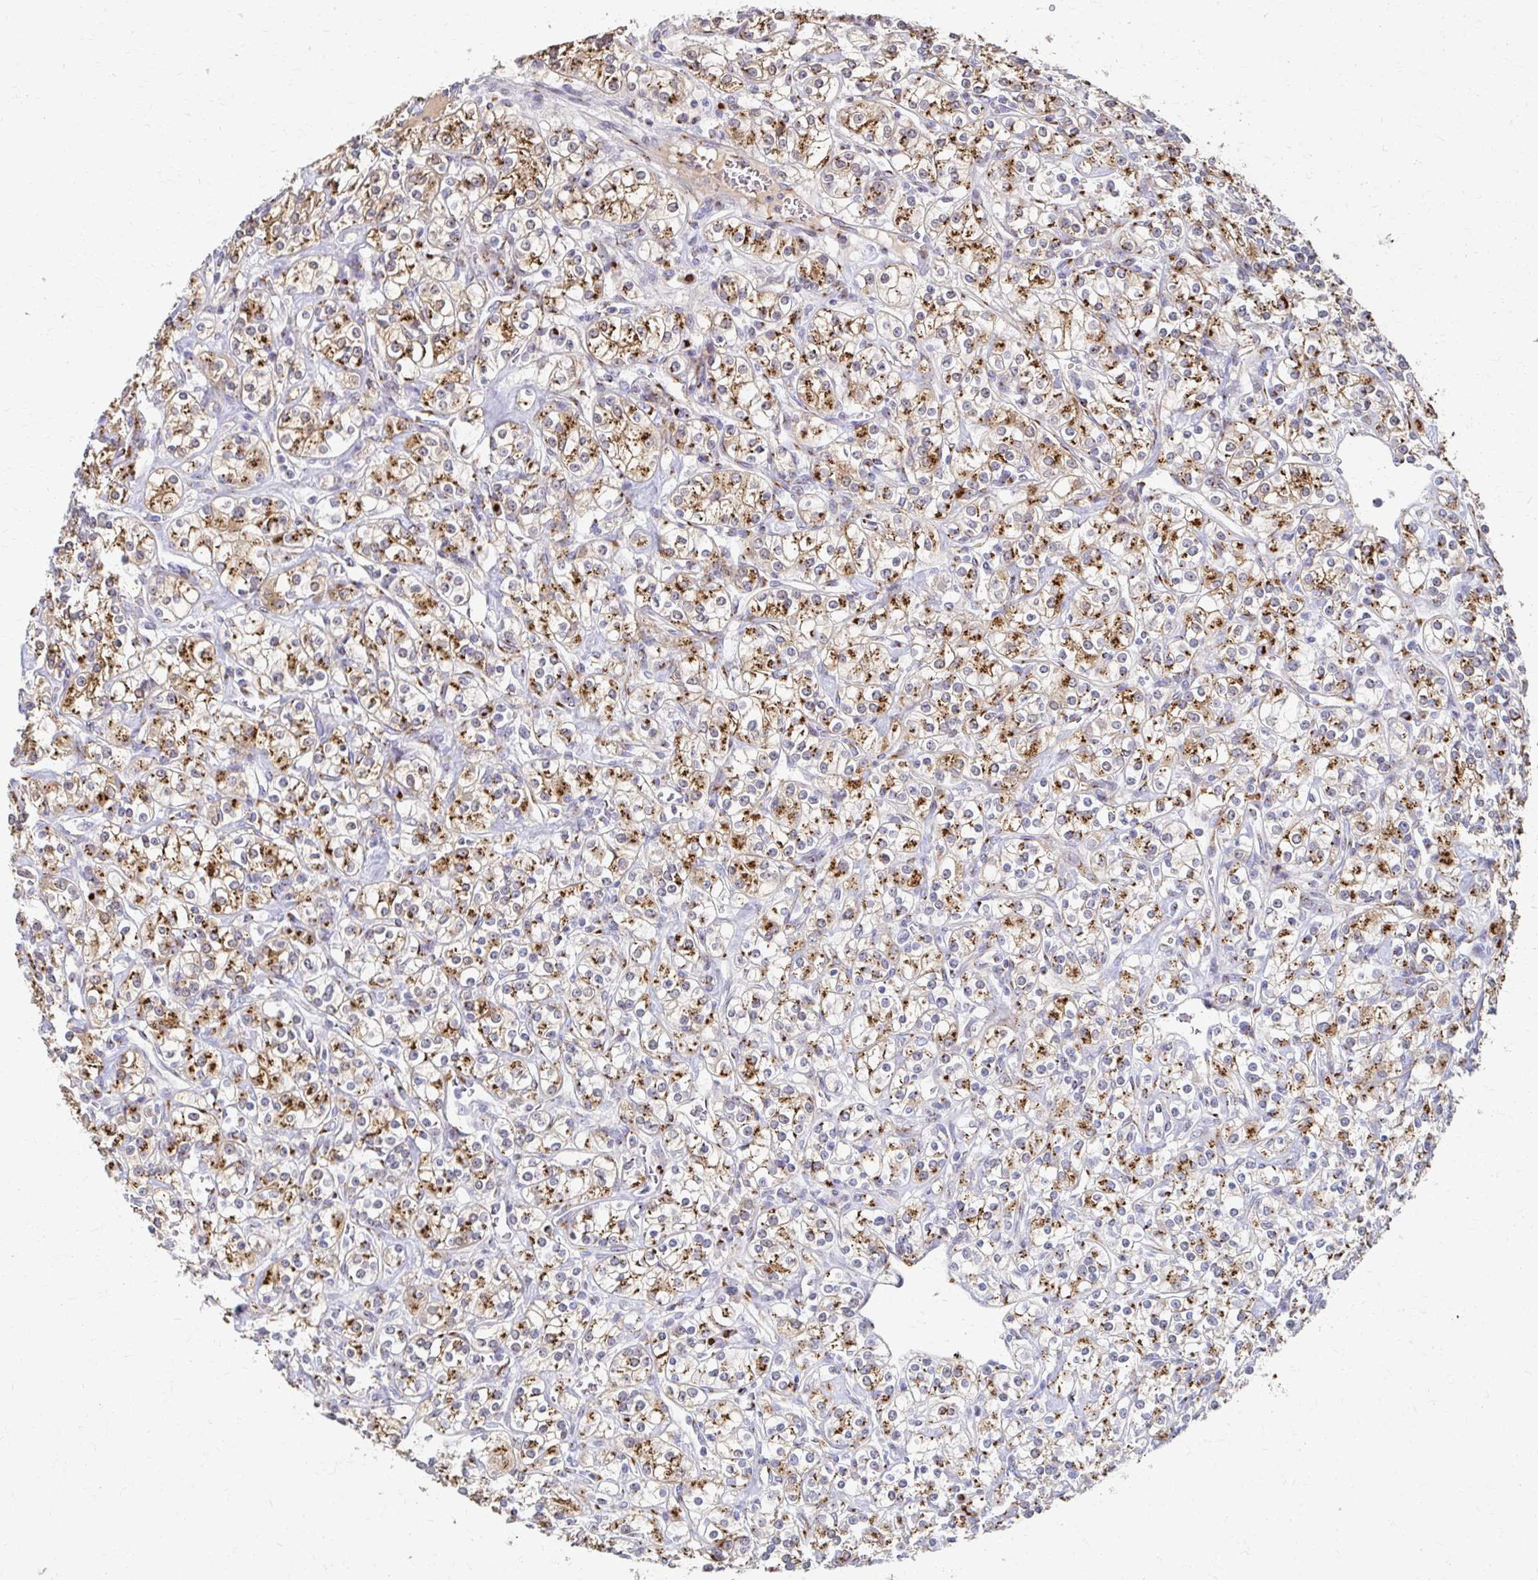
{"staining": {"intensity": "moderate", "quantity": ">75%", "location": "cytoplasmic/membranous"}, "tissue": "renal cancer", "cell_type": "Tumor cells", "image_type": "cancer", "snomed": [{"axis": "morphology", "description": "Adenocarcinoma, NOS"}, {"axis": "topography", "description": "Kidney"}], "caption": "High-power microscopy captured an IHC micrograph of renal cancer (adenocarcinoma), revealing moderate cytoplasmic/membranous positivity in approximately >75% of tumor cells. (DAB (3,3'-diaminobenzidine) = brown stain, brightfield microscopy at high magnification).", "gene": "TM9SF1", "patient": {"sex": "male", "age": 77}}